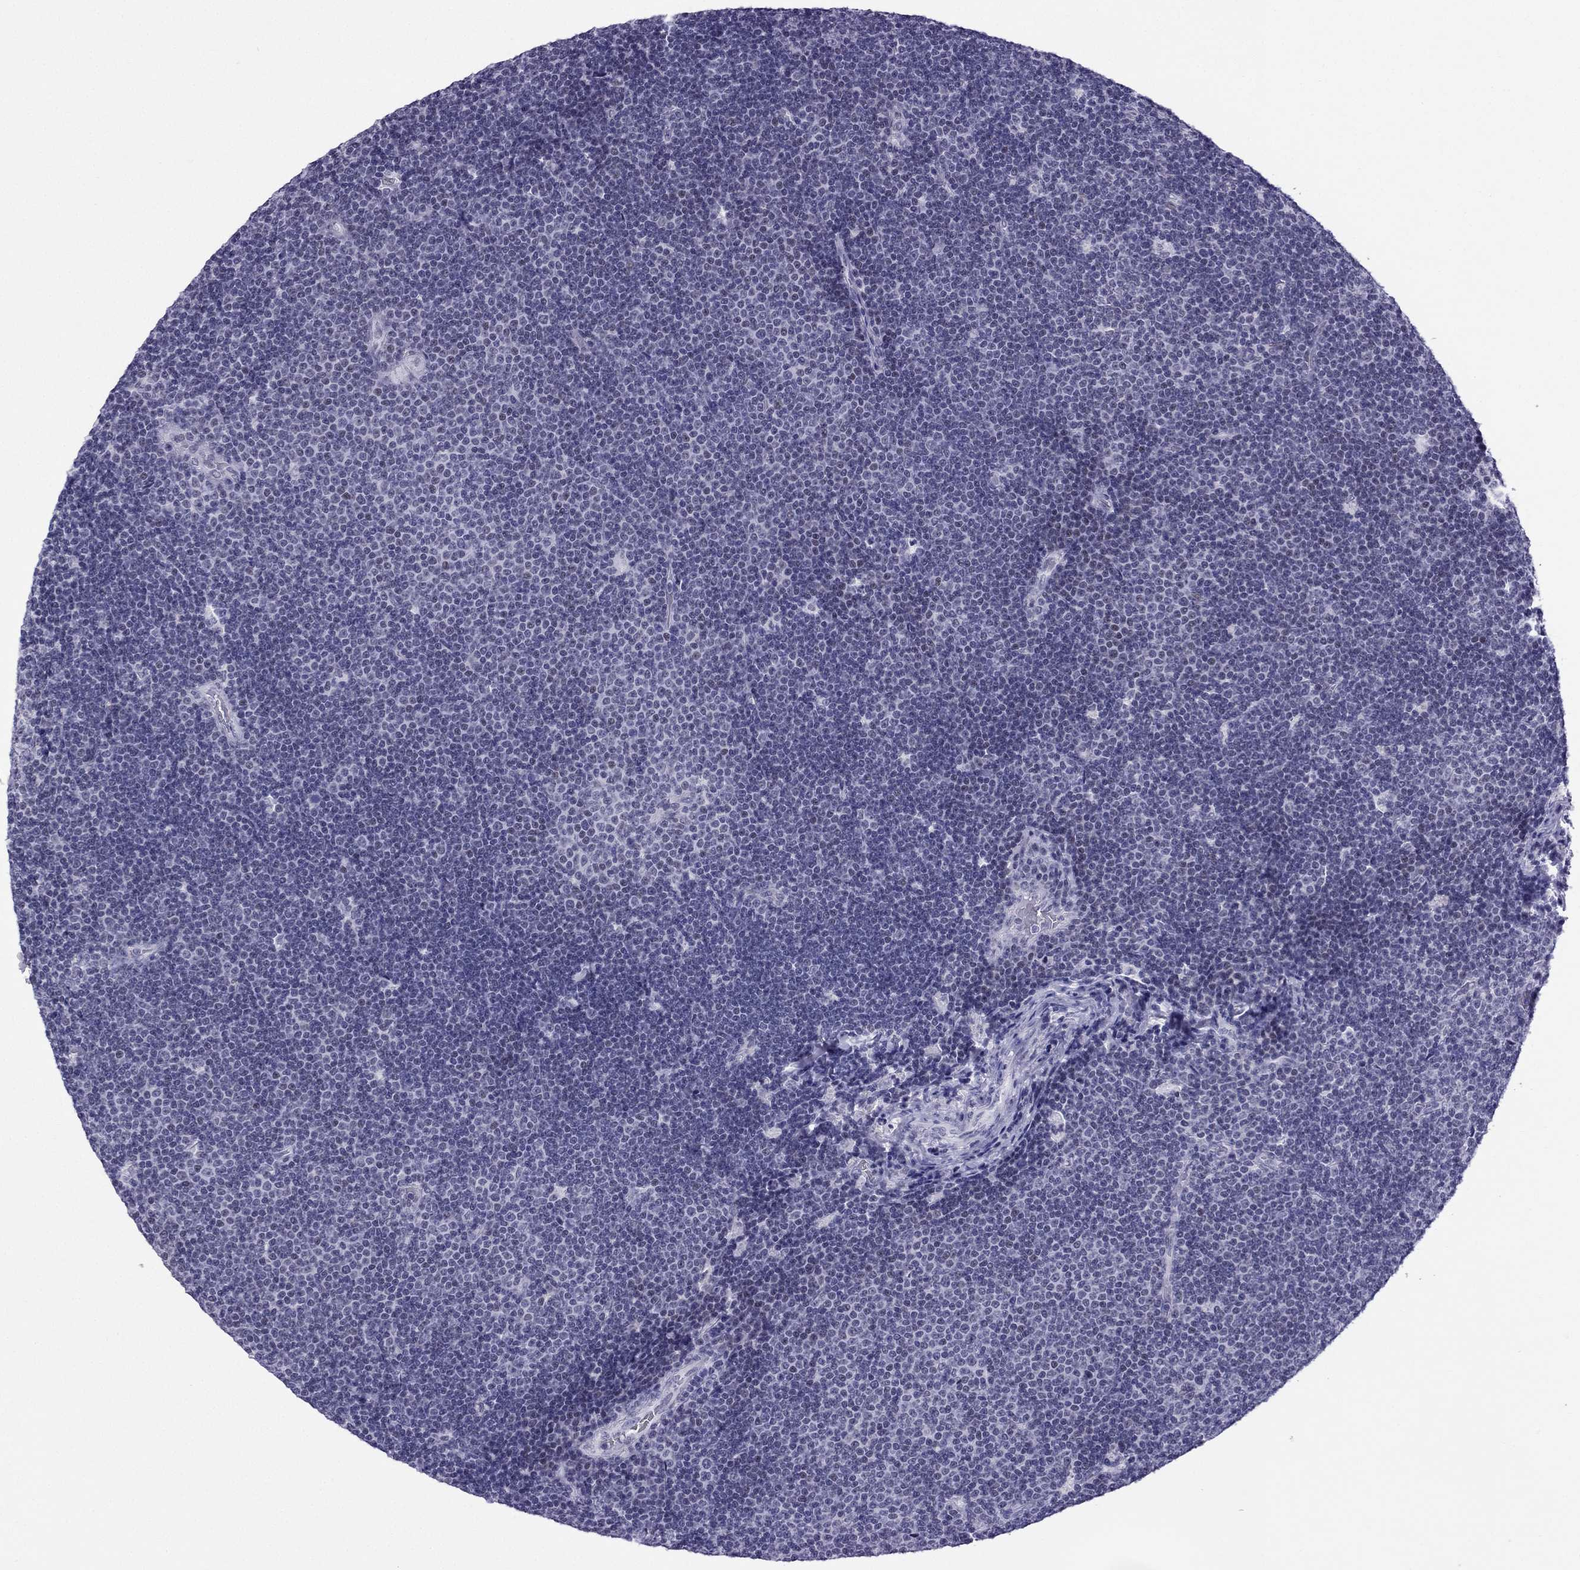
{"staining": {"intensity": "negative", "quantity": "none", "location": "none"}, "tissue": "lymphoma", "cell_type": "Tumor cells", "image_type": "cancer", "snomed": [{"axis": "morphology", "description": "Malignant lymphoma, non-Hodgkin's type, Low grade"}, {"axis": "topography", "description": "Brain"}], "caption": "Low-grade malignant lymphoma, non-Hodgkin's type was stained to show a protein in brown. There is no significant positivity in tumor cells.", "gene": "MYLK3", "patient": {"sex": "female", "age": 66}}